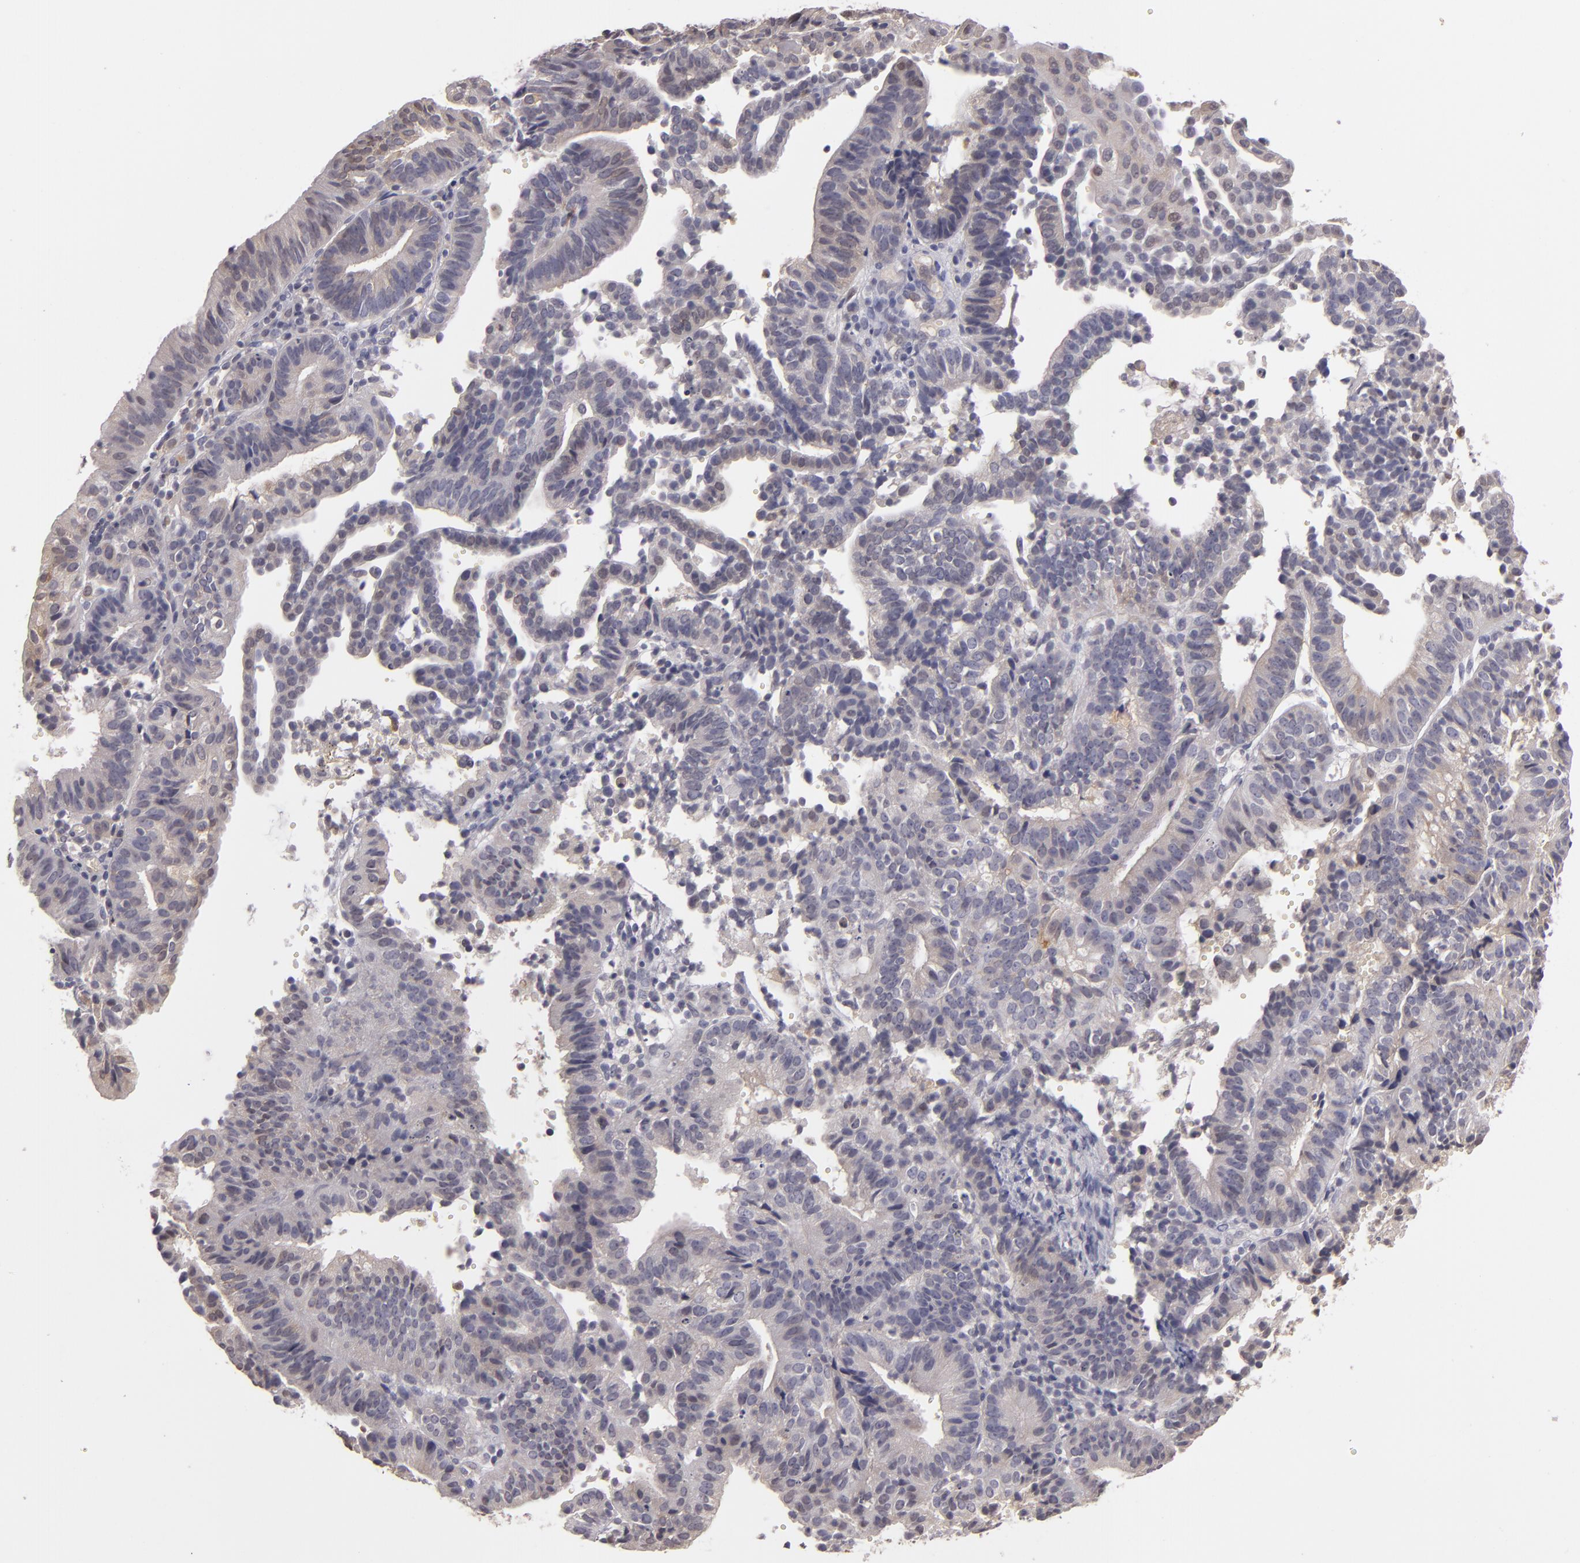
{"staining": {"intensity": "weak", "quantity": ">75%", "location": "cytoplasmic/membranous"}, "tissue": "cervical cancer", "cell_type": "Tumor cells", "image_type": "cancer", "snomed": [{"axis": "morphology", "description": "Adenocarcinoma, NOS"}, {"axis": "topography", "description": "Cervix"}], "caption": "The micrograph exhibits immunohistochemical staining of cervical adenocarcinoma. There is weak cytoplasmic/membranous positivity is identified in approximately >75% of tumor cells.", "gene": "LRG1", "patient": {"sex": "female", "age": 60}}